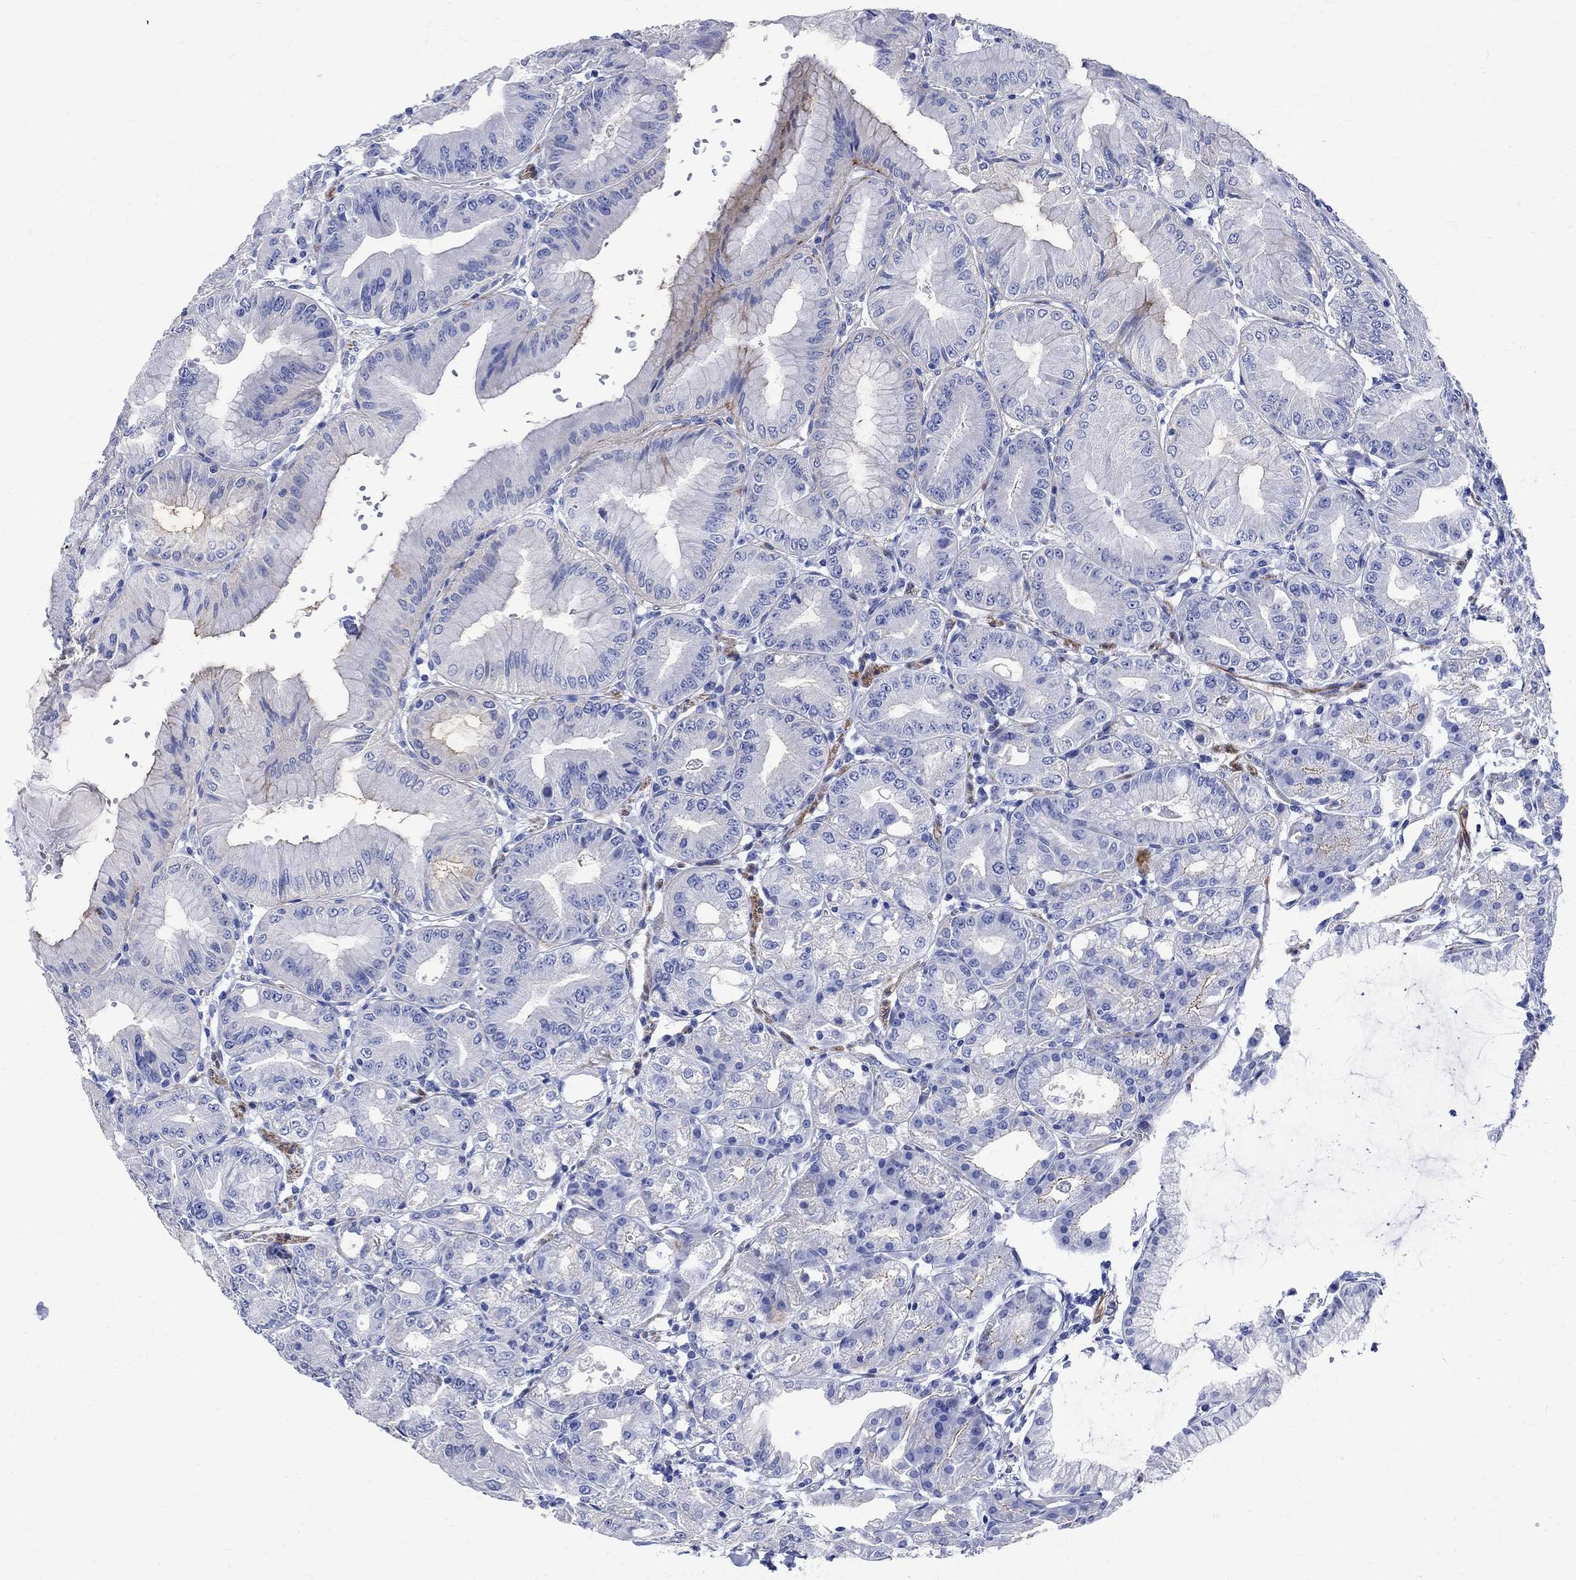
{"staining": {"intensity": "moderate", "quantity": "<25%", "location": "cytoplasmic/membranous"}, "tissue": "stomach", "cell_type": "Glandular cells", "image_type": "normal", "snomed": [{"axis": "morphology", "description": "Normal tissue, NOS"}, {"axis": "topography", "description": "Stomach"}], "caption": "Stomach stained with DAB (3,3'-diaminobenzidine) IHC shows low levels of moderate cytoplasmic/membranous expression in approximately <25% of glandular cells. (DAB IHC, brown staining for protein, blue staining for nuclei).", "gene": "PARVB", "patient": {"sex": "male", "age": 71}}